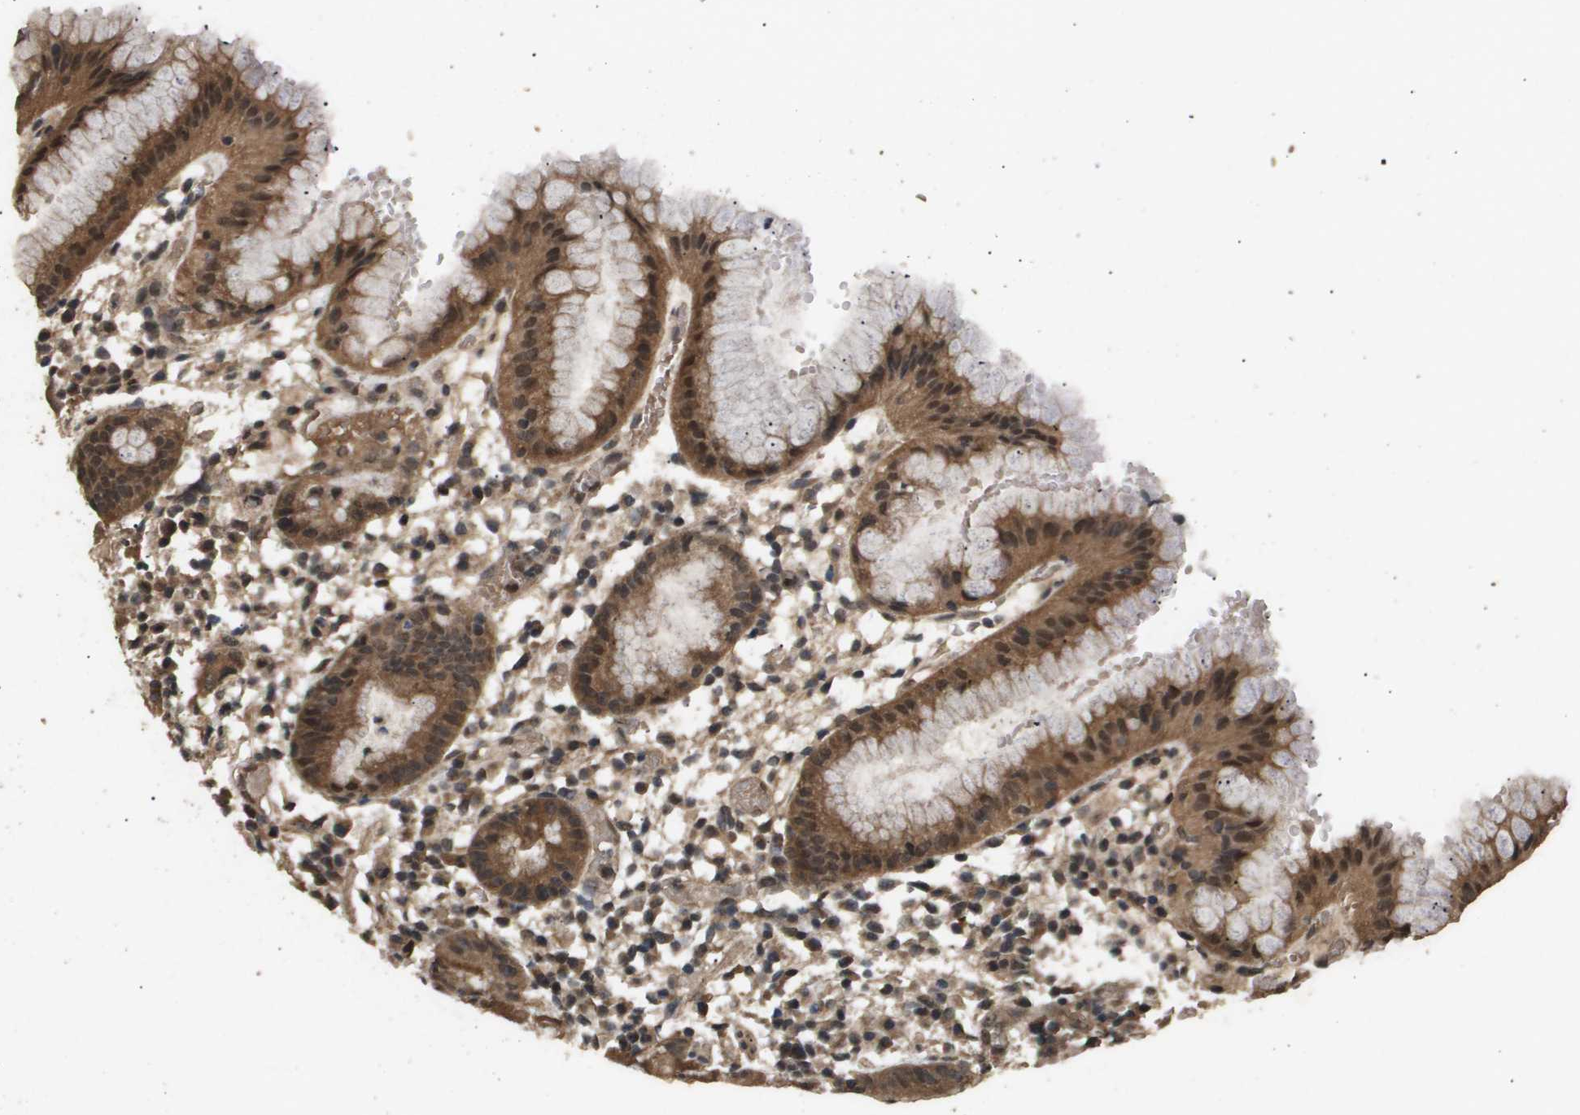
{"staining": {"intensity": "moderate", "quantity": ">75%", "location": "cytoplasmic/membranous,nuclear"}, "tissue": "stomach", "cell_type": "Glandular cells", "image_type": "normal", "snomed": [{"axis": "morphology", "description": "Normal tissue, NOS"}, {"axis": "topography", "description": "Stomach"}, {"axis": "topography", "description": "Stomach, lower"}], "caption": "Human stomach stained with a brown dye displays moderate cytoplasmic/membranous,nuclear positive staining in about >75% of glandular cells.", "gene": "ING1", "patient": {"sex": "female", "age": 75}}